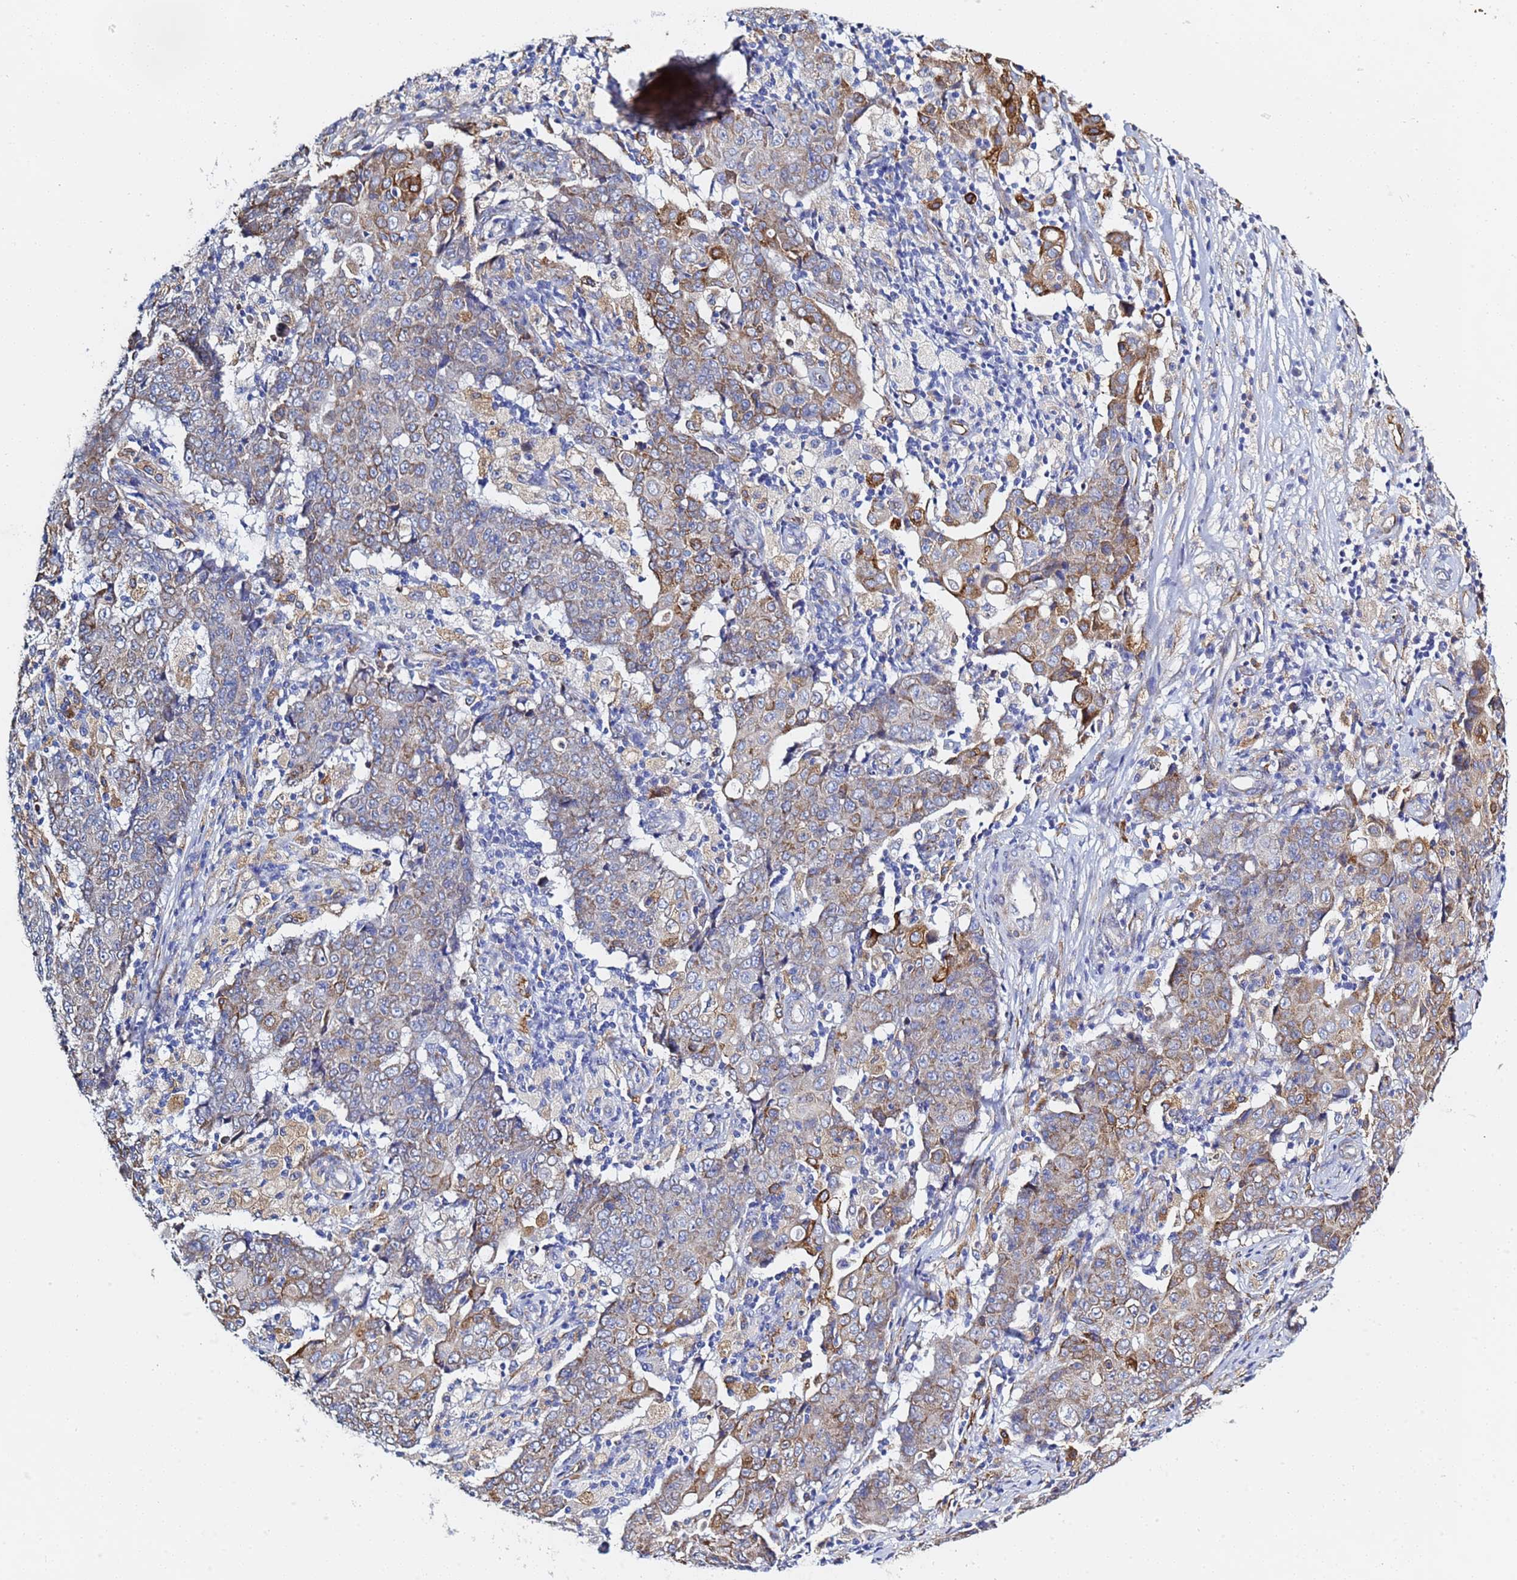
{"staining": {"intensity": "moderate", "quantity": "<25%", "location": "cytoplasmic/membranous"}, "tissue": "ovarian cancer", "cell_type": "Tumor cells", "image_type": "cancer", "snomed": [{"axis": "morphology", "description": "Carcinoma, endometroid"}, {"axis": "topography", "description": "Ovary"}], "caption": "A histopathology image of endometroid carcinoma (ovarian) stained for a protein demonstrates moderate cytoplasmic/membranous brown staining in tumor cells. The staining is performed using DAB brown chromogen to label protein expression. The nuclei are counter-stained blue using hematoxylin.", "gene": "GDAP2", "patient": {"sex": "female", "age": 42}}